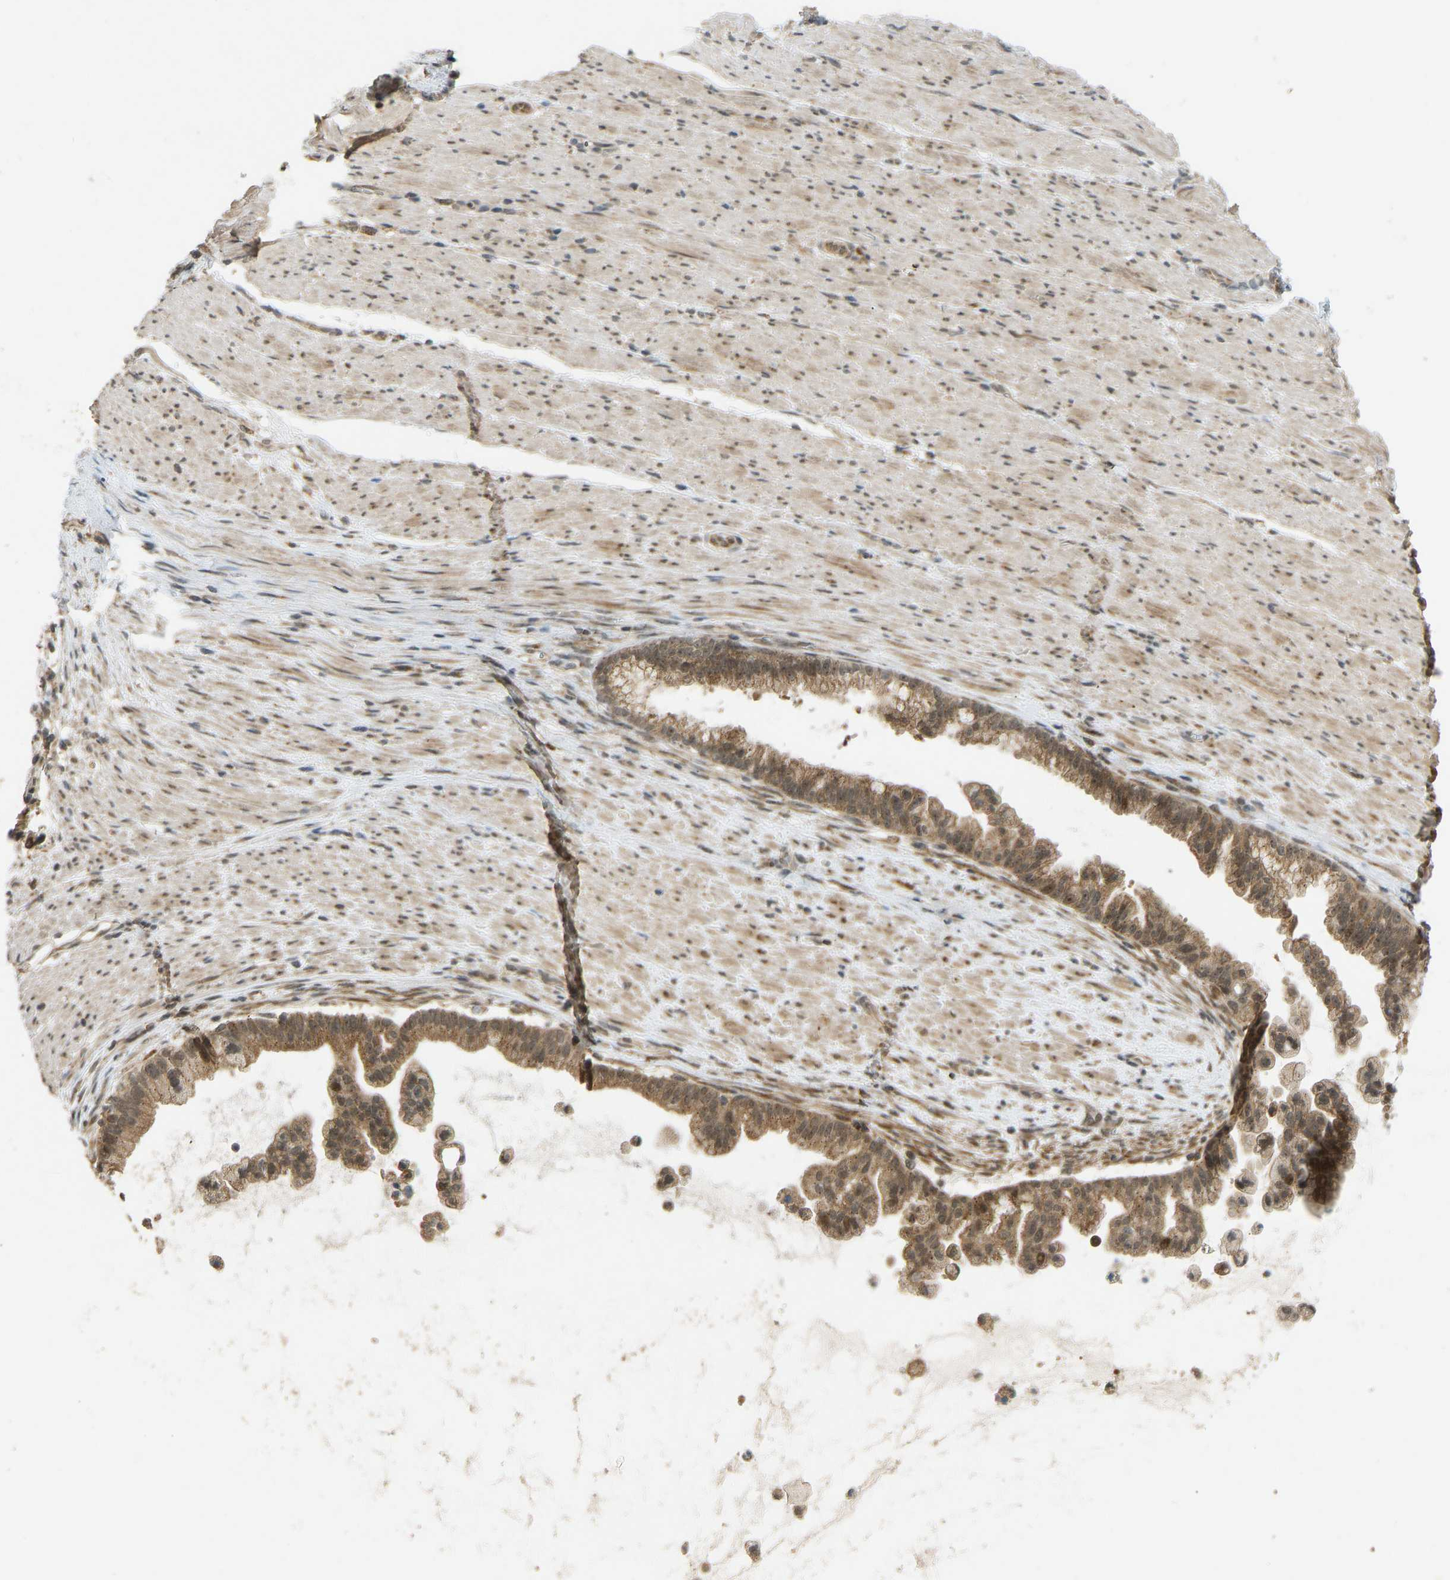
{"staining": {"intensity": "moderate", "quantity": ">75%", "location": "cytoplasmic/membranous"}, "tissue": "pancreatic cancer", "cell_type": "Tumor cells", "image_type": "cancer", "snomed": [{"axis": "morphology", "description": "Adenocarcinoma, NOS"}, {"axis": "topography", "description": "Pancreas"}], "caption": "Moderate cytoplasmic/membranous positivity is identified in approximately >75% of tumor cells in adenocarcinoma (pancreatic).", "gene": "ACADS", "patient": {"sex": "male", "age": 69}}